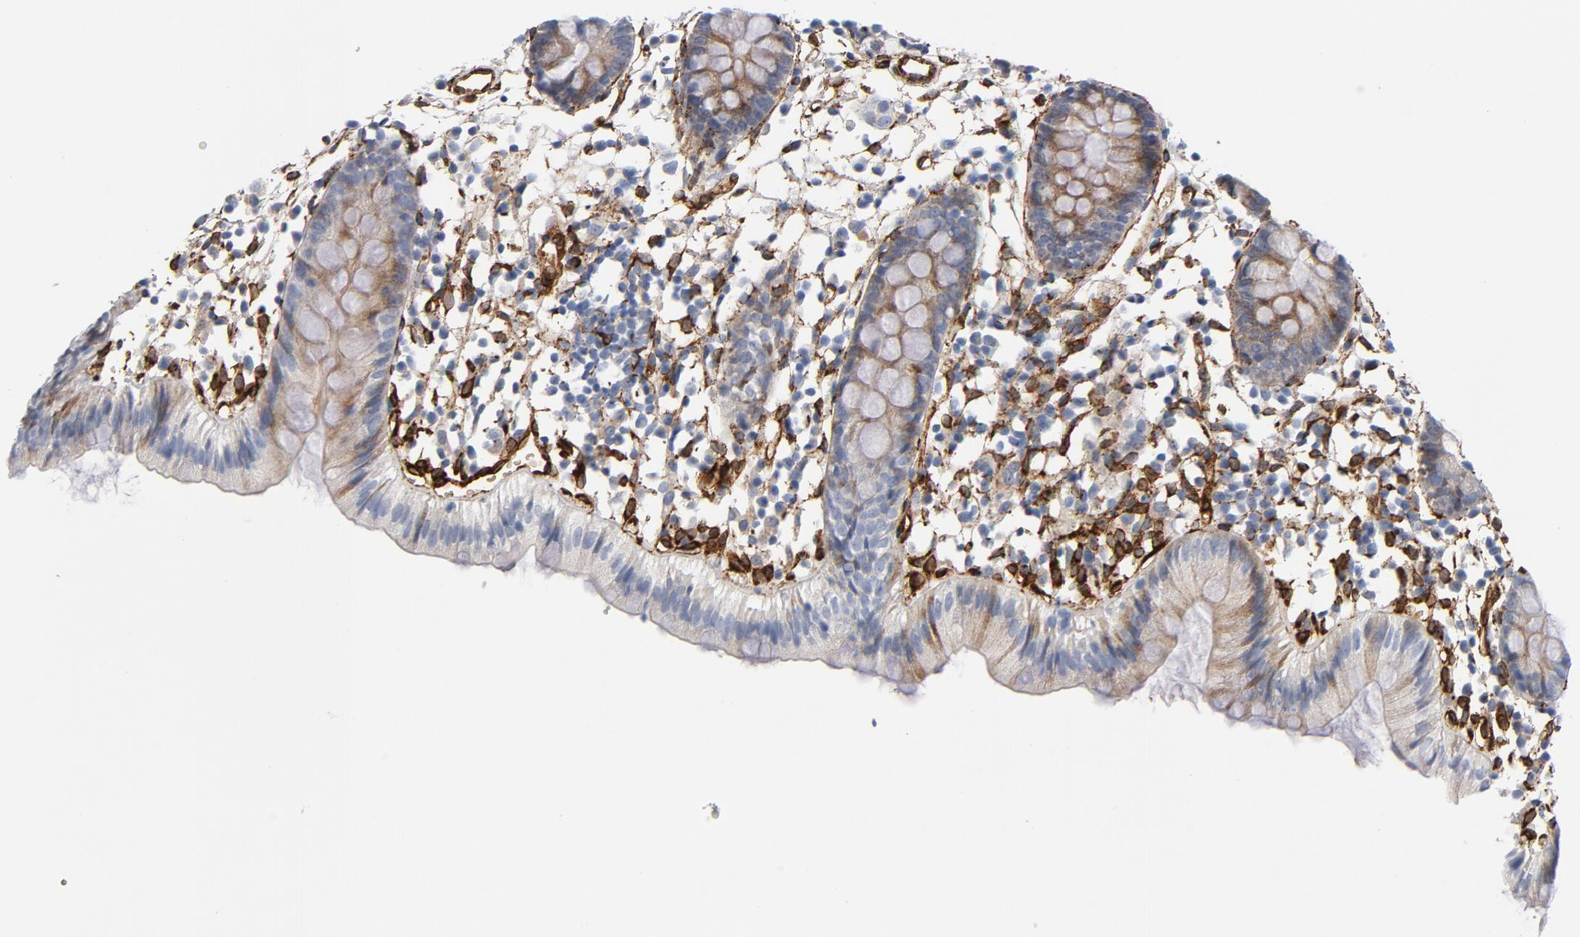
{"staining": {"intensity": "moderate", "quantity": ">75%", "location": "cytoplasmic/membranous"}, "tissue": "colon", "cell_type": "Endothelial cells", "image_type": "normal", "snomed": [{"axis": "morphology", "description": "Normal tissue, NOS"}, {"axis": "topography", "description": "Colon"}], "caption": "Colon stained with DAB (3,3'-diaminobenzidine) immunohistochemistry (IHC) reveals medium levels of moderate cytoplasmic/membranous positivity in approximately >75% of endothelial cells.", "gene": "SERPINH1", "patient": {"sex": "male", "age": 14}}